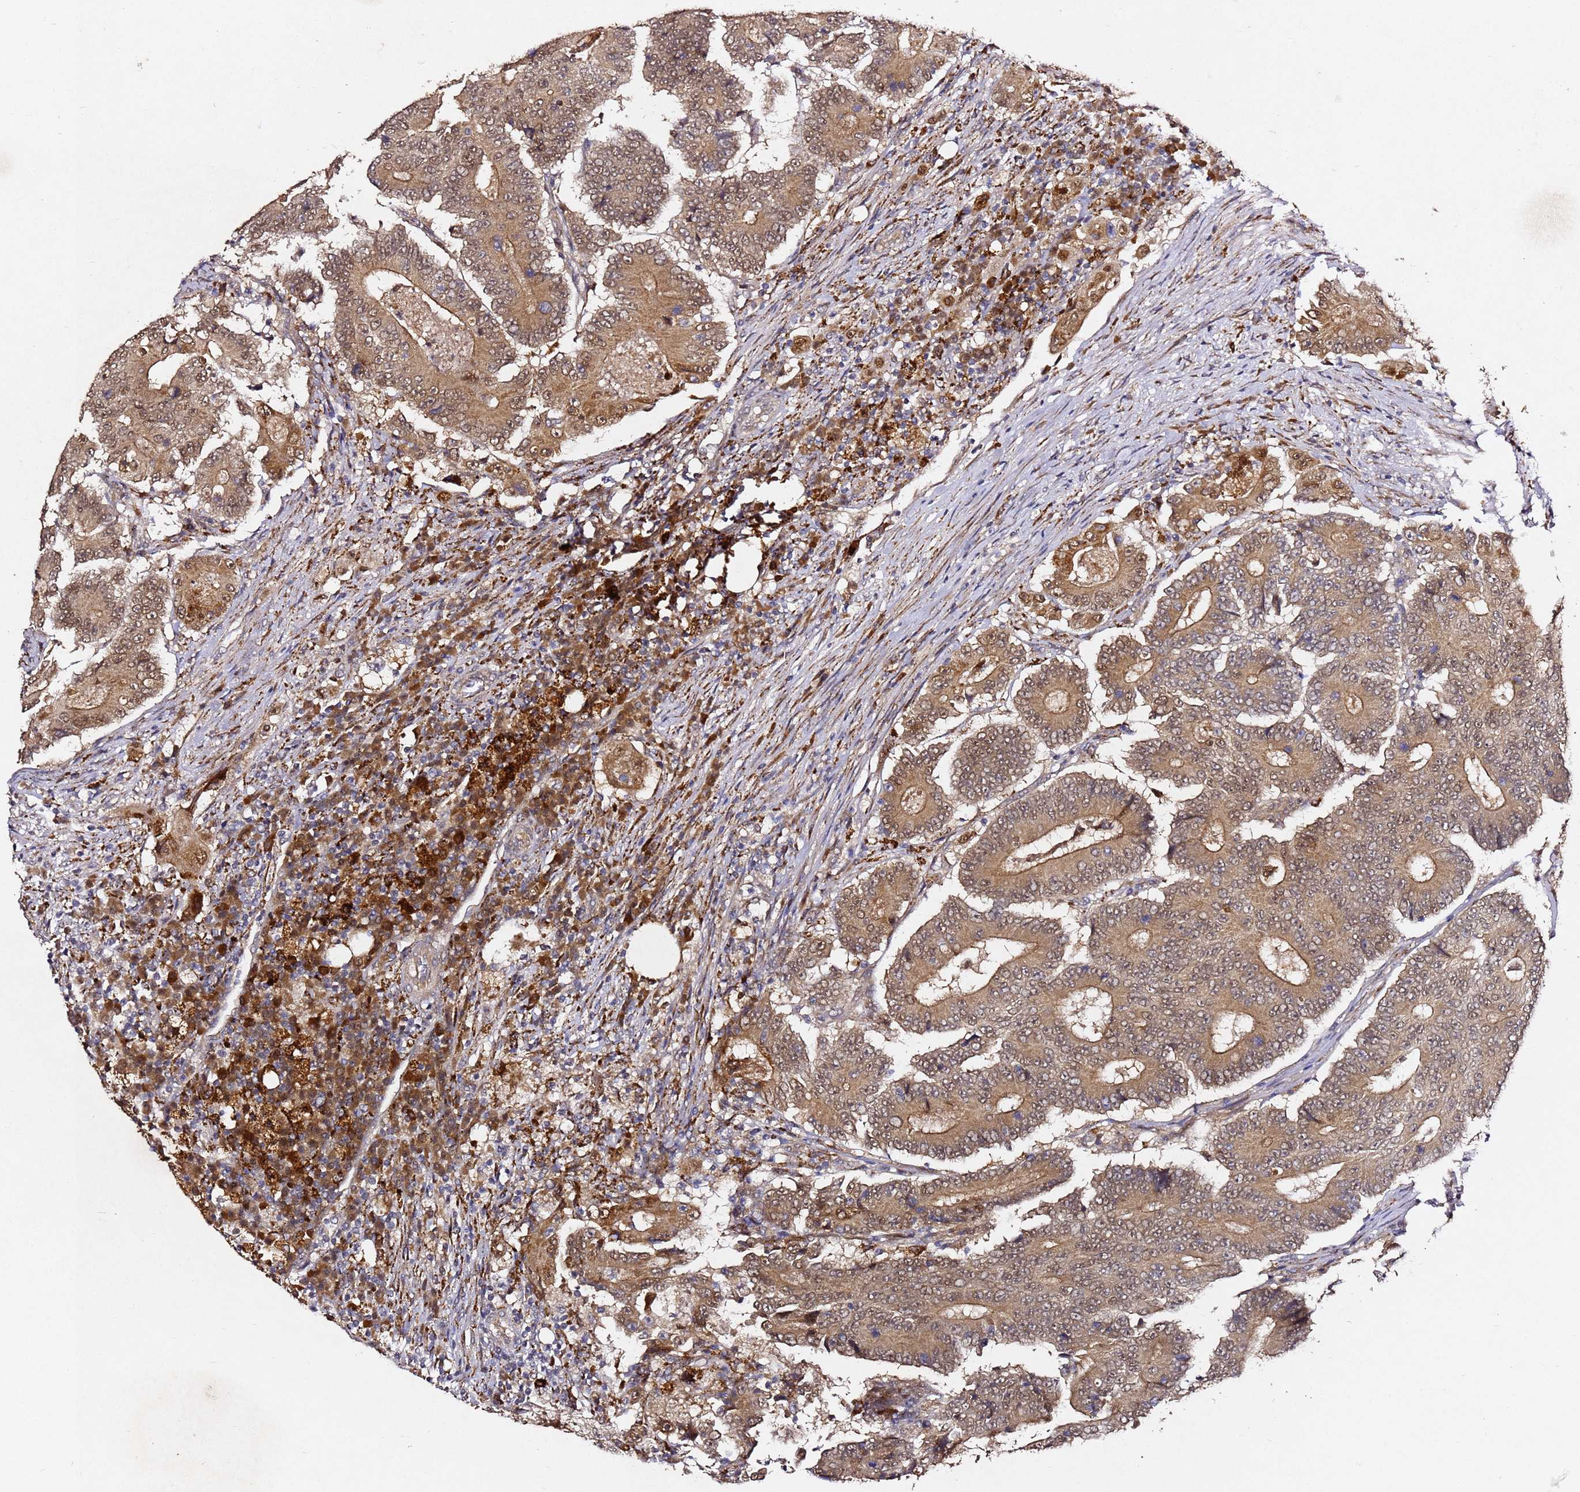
{"staining": {"intensity": "moderate", "quantity": ">75%", "location": "cytoplasmic/membranous,nuclear"}, "tissue": "colorectal cancer", "cell_type": "Tumor cells", "image_type": "cancer", "snomed": [{"axis": "morphology", "description": "Adenocarcinoma, NOS"}, {"axis": "topography", "description": "Colon"}], "caption": "Immunohistochemical staining of colorectal cancer (adenocarcinoma) reveals medium levels of moderate cytoplasmic/membranous and nuclear protein expression in approximately >75% of tumor cells.", "gene": "ALG11", "patient": {"sex": "male", "age": 83}}